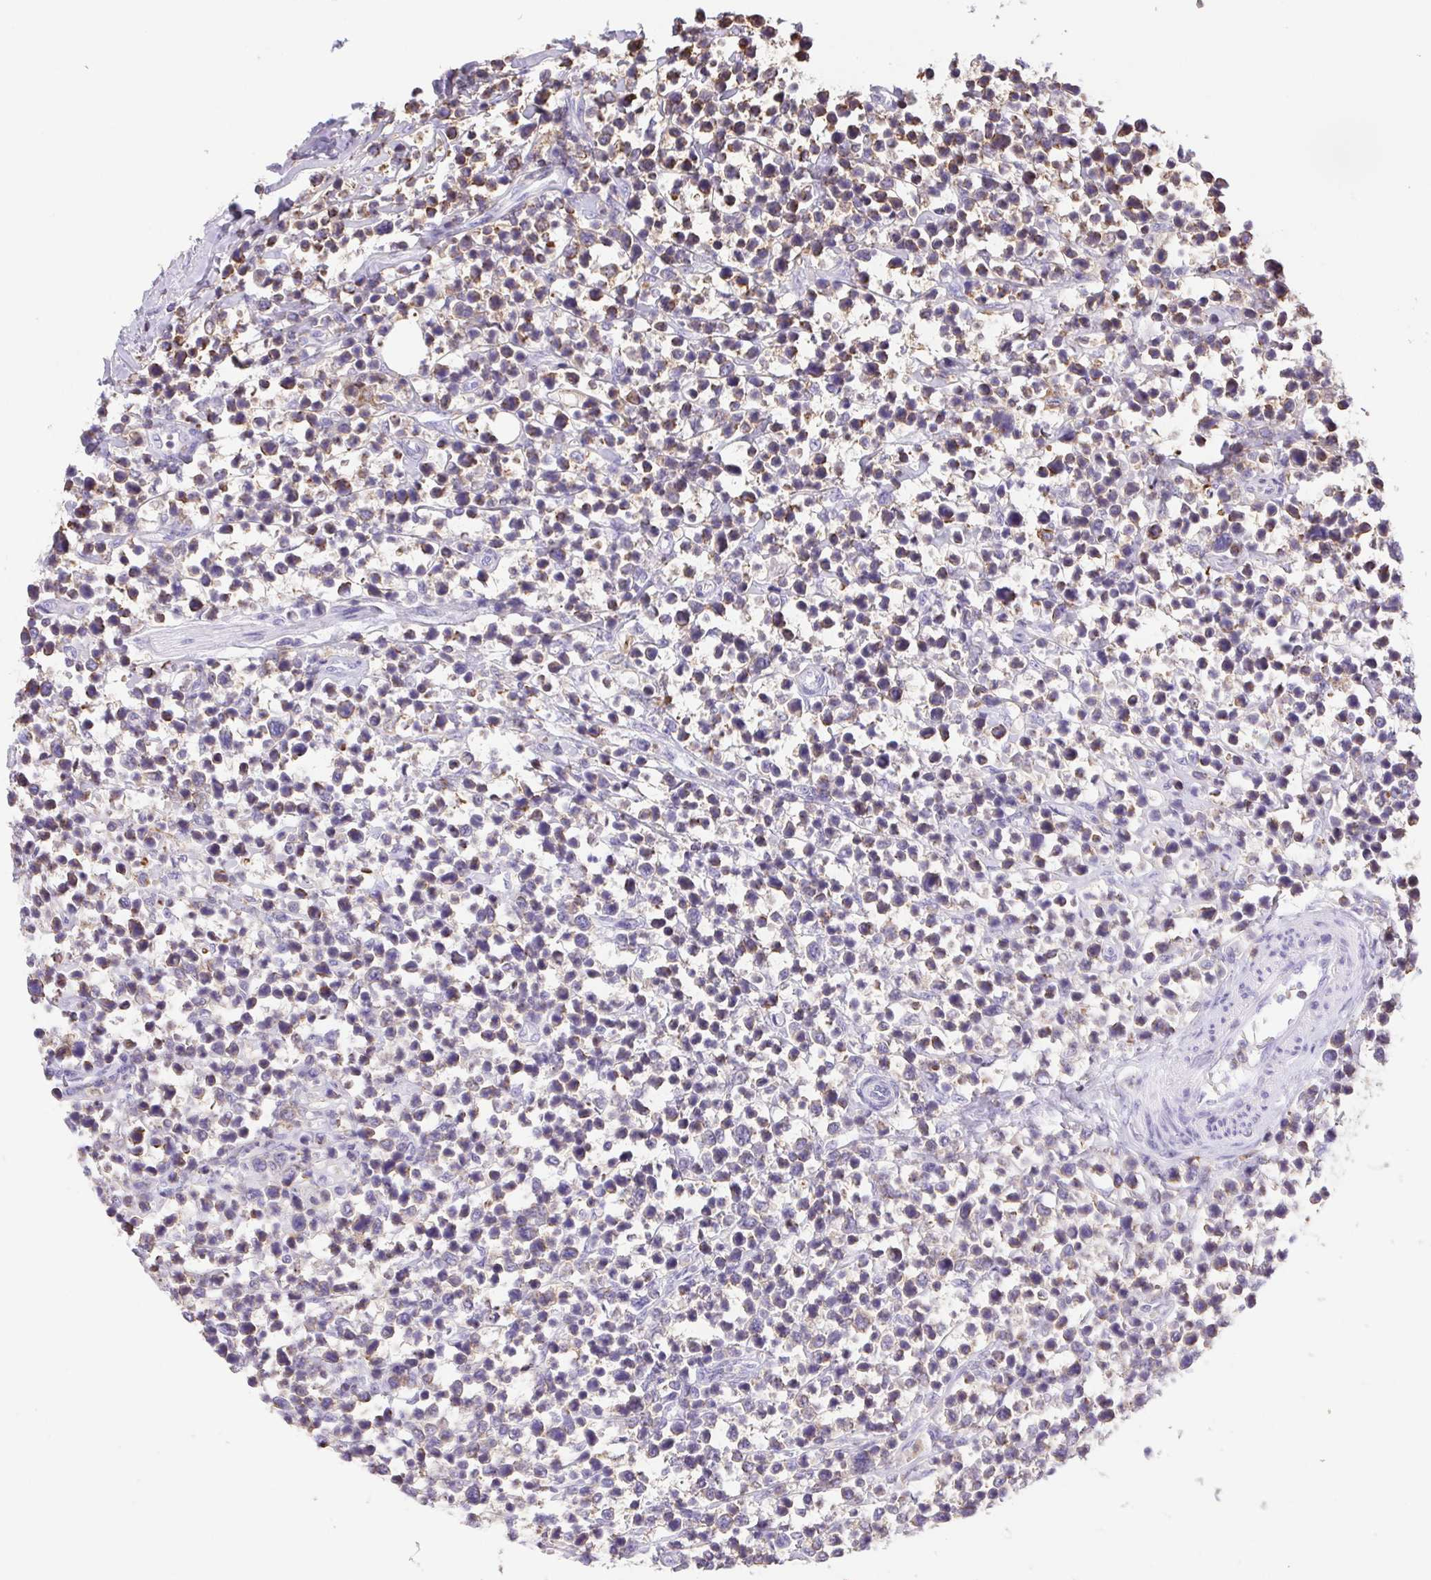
{"staining": {"intensity": "negative", "quantity": "none", "location": "none"}, "tissue": "lymphoma", "cell_type": "Tumor cells", "image_type": "cancer", "snomed": [{"axis": "morphology", "description": "Malignant lymphoma, non-Hodgkin's type, High grade"}, {"axis": "topography", "description": "Soft tissue"}], "caption": "IHC photomicrograph of neoplastic tissue: lymphoma stained with DAB (3,3'-diaminobenzidine) exhibits no significant protein staining in tumor cells.", "gene": "TPRG1", "patient": {"sex": "female", "age": 56}}